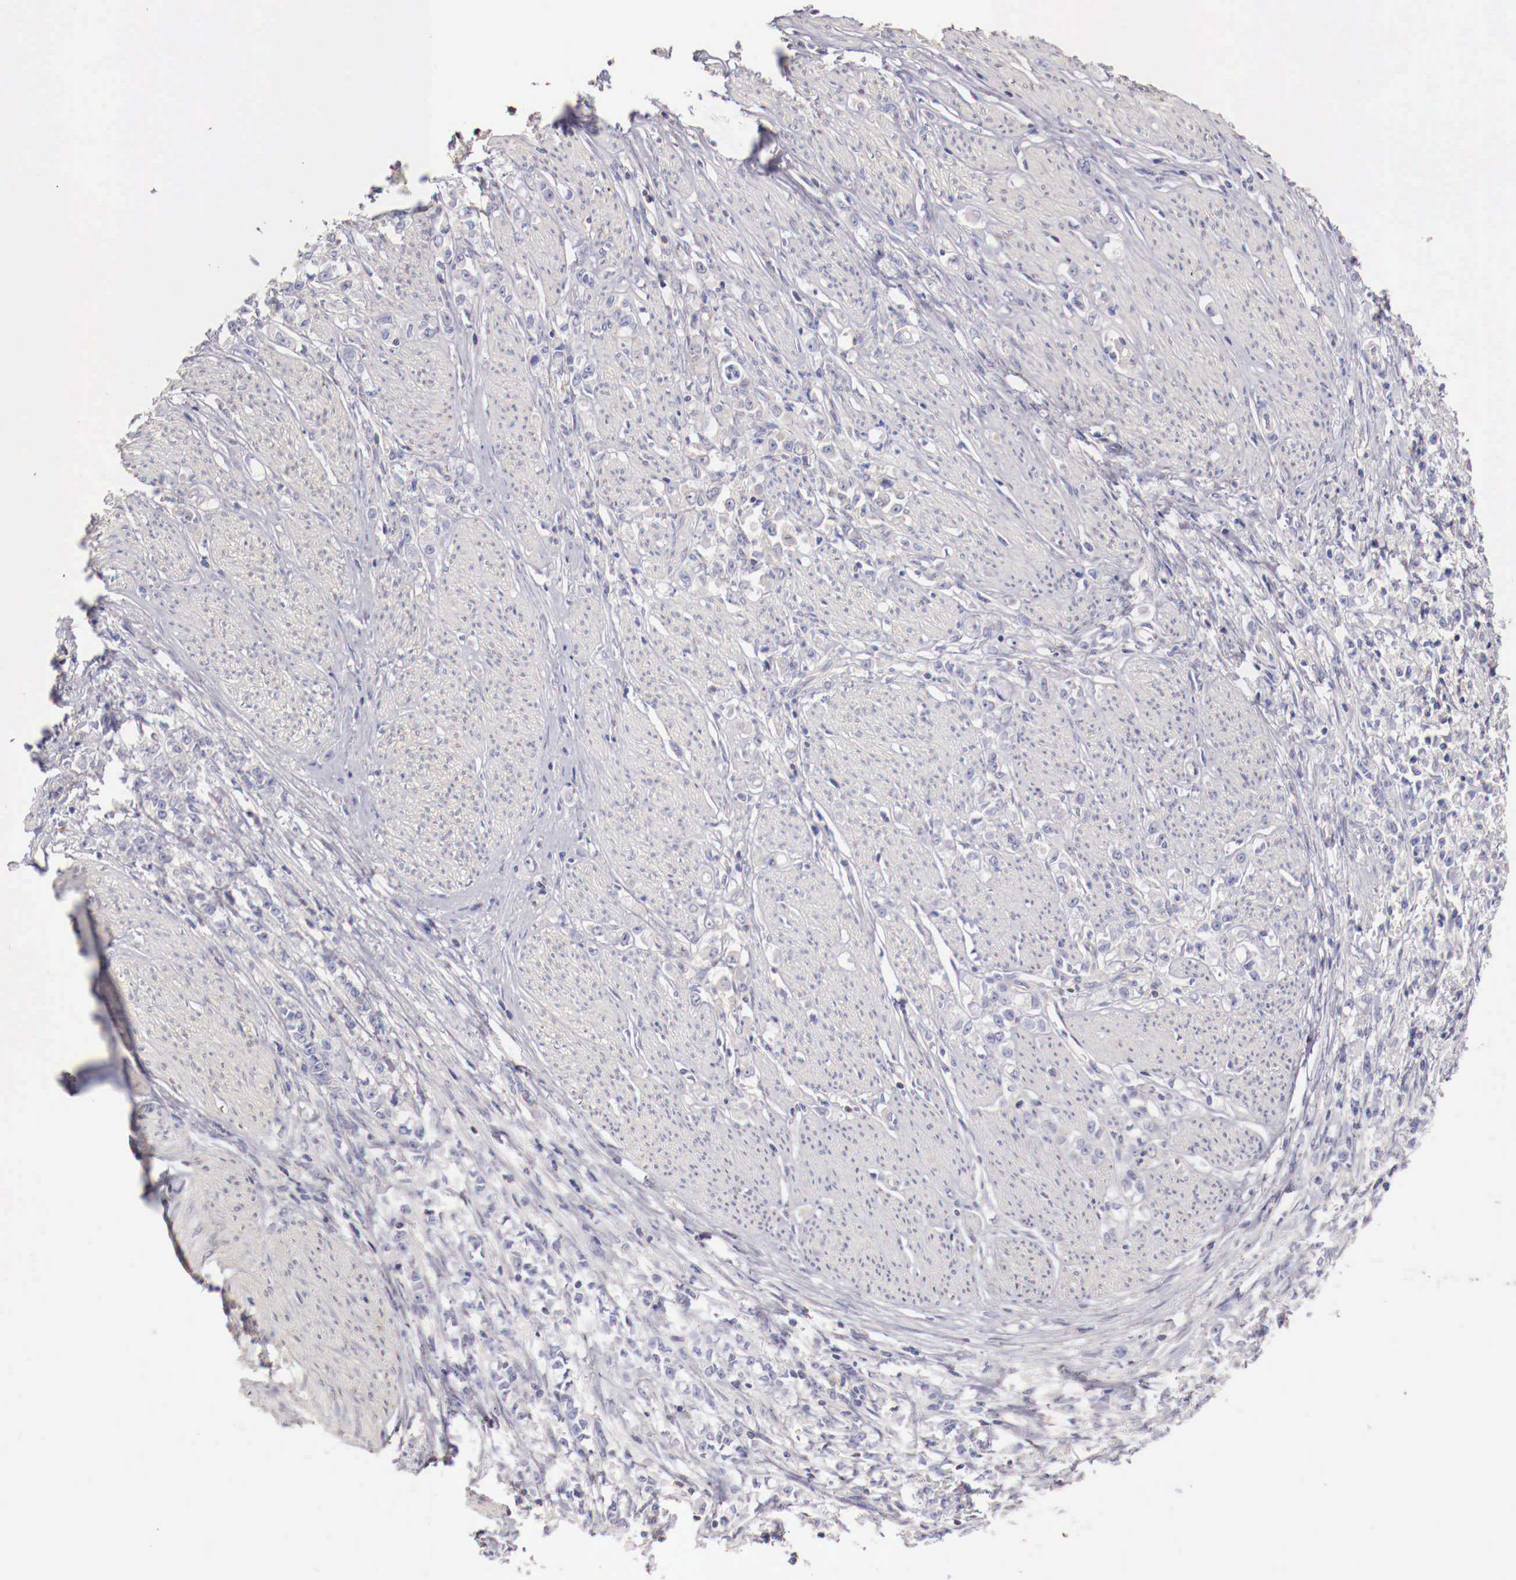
{"staining": {"intensity": "negative", "quantity": "none", "location": "none"}, "tissue": "stomach cancer", "cell_type": "Tumor cells", "image_type": "cancer", "snomed": [{"axis": "morphology", "description": "Adenocarcinoma, NOS"}, {"axis": "topography", "description": "Stomach"}], "caption": "Tumor cells show no significant protein expression in adenocarcinoma (stomach).", "gene": "PITPNA", "patient": {"sex": "male", "age": 72}}